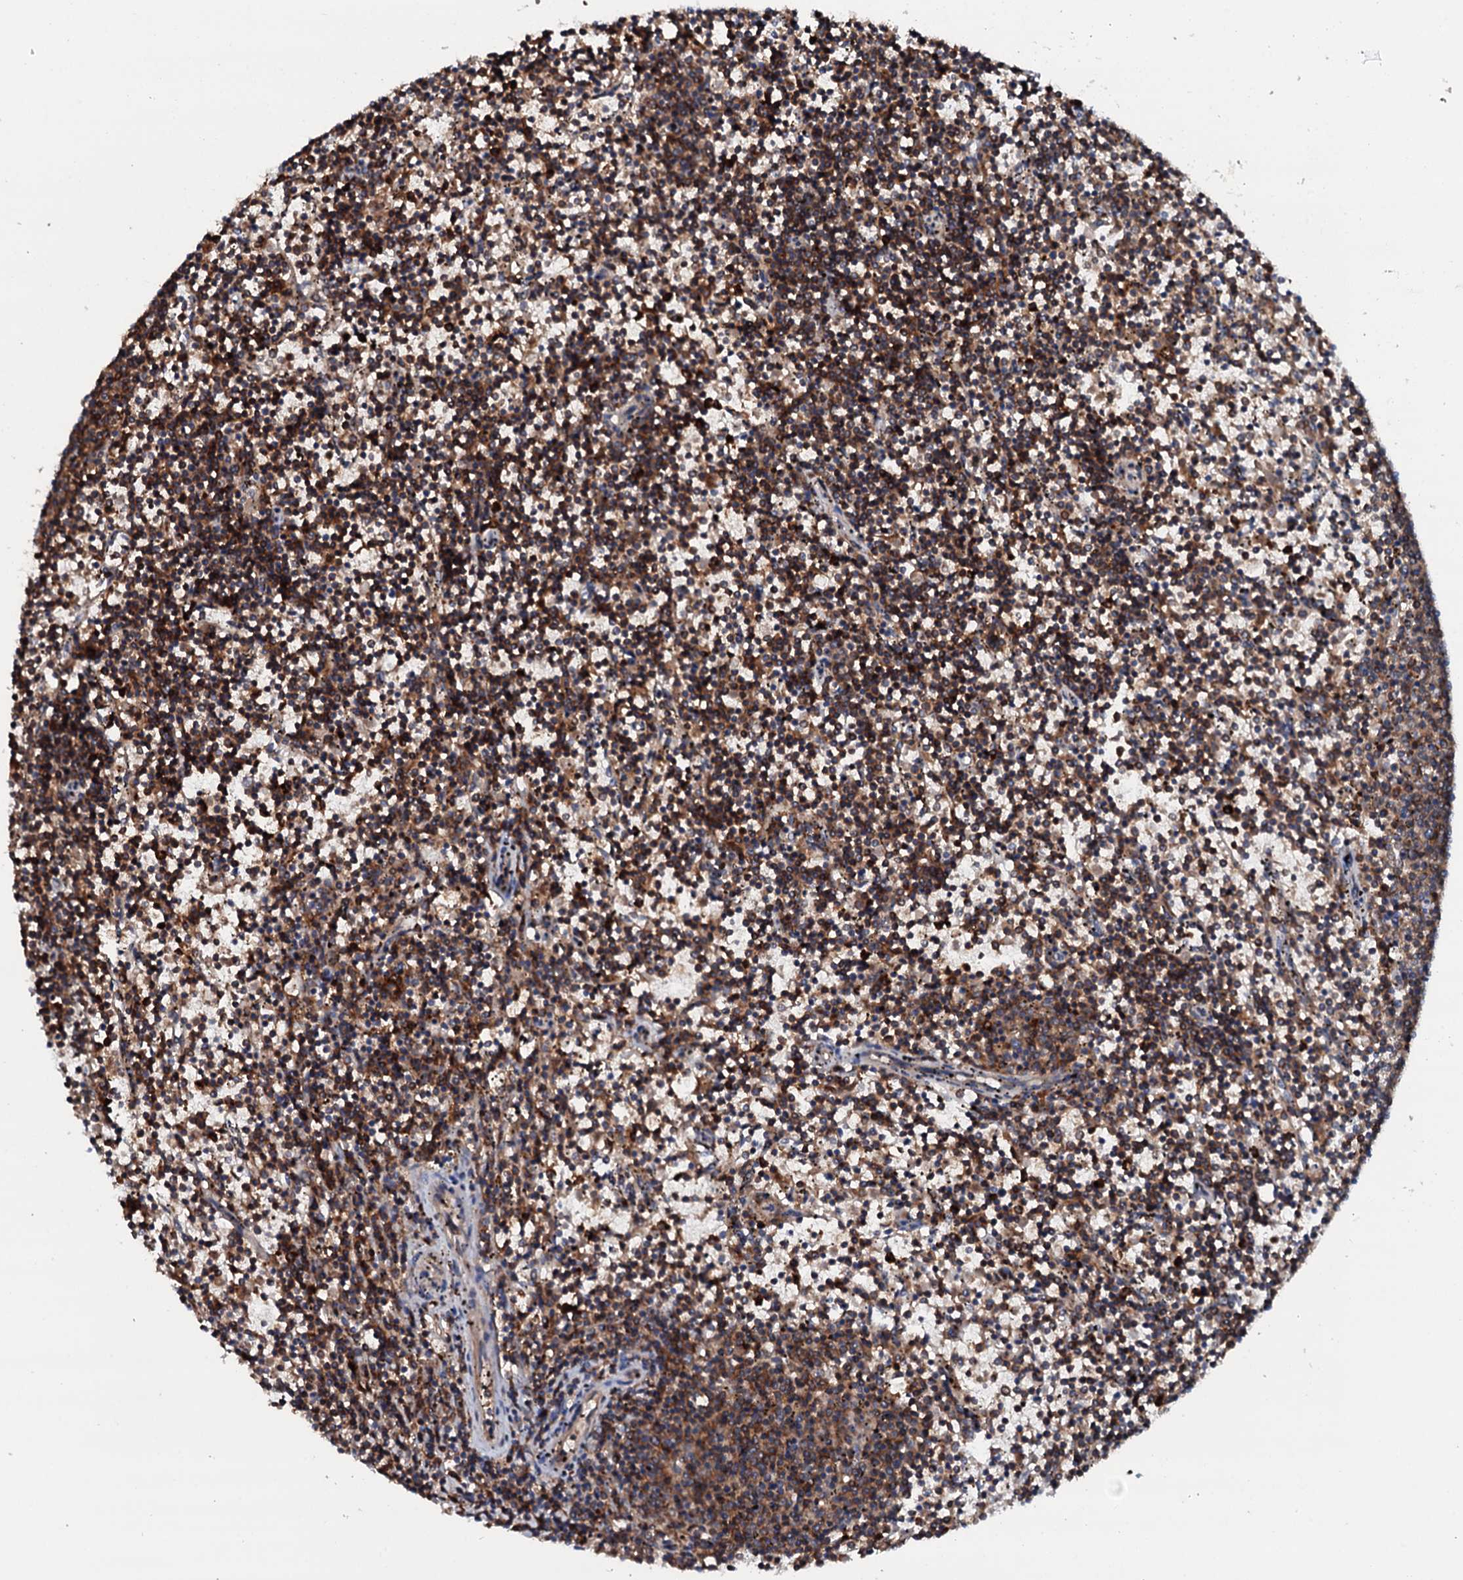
{"staining": {"intensity": "strong", "quantity": "25%-75%", "location": "cytoplasmic/membranous"}, "tissue": "lymphoma", "cell_type": "Tumor cells", "image_type": "cancer", "snomed": [{"axis": "morphology", "description": "Malignant lymphoma, non-Hodgkin's type, Low grade"}, {"axis": "topography", "description": "Spleen"}], "caption": "This is an image of immunohistochemistry staining of malignant lymphoma, non-Hodgkin's type (low-grade), which shows strong positivity in the cytoplasmic/membranous of tumor cells.", "gene": "VAMP8", "patient": {"sex": "female", "age": 50}}